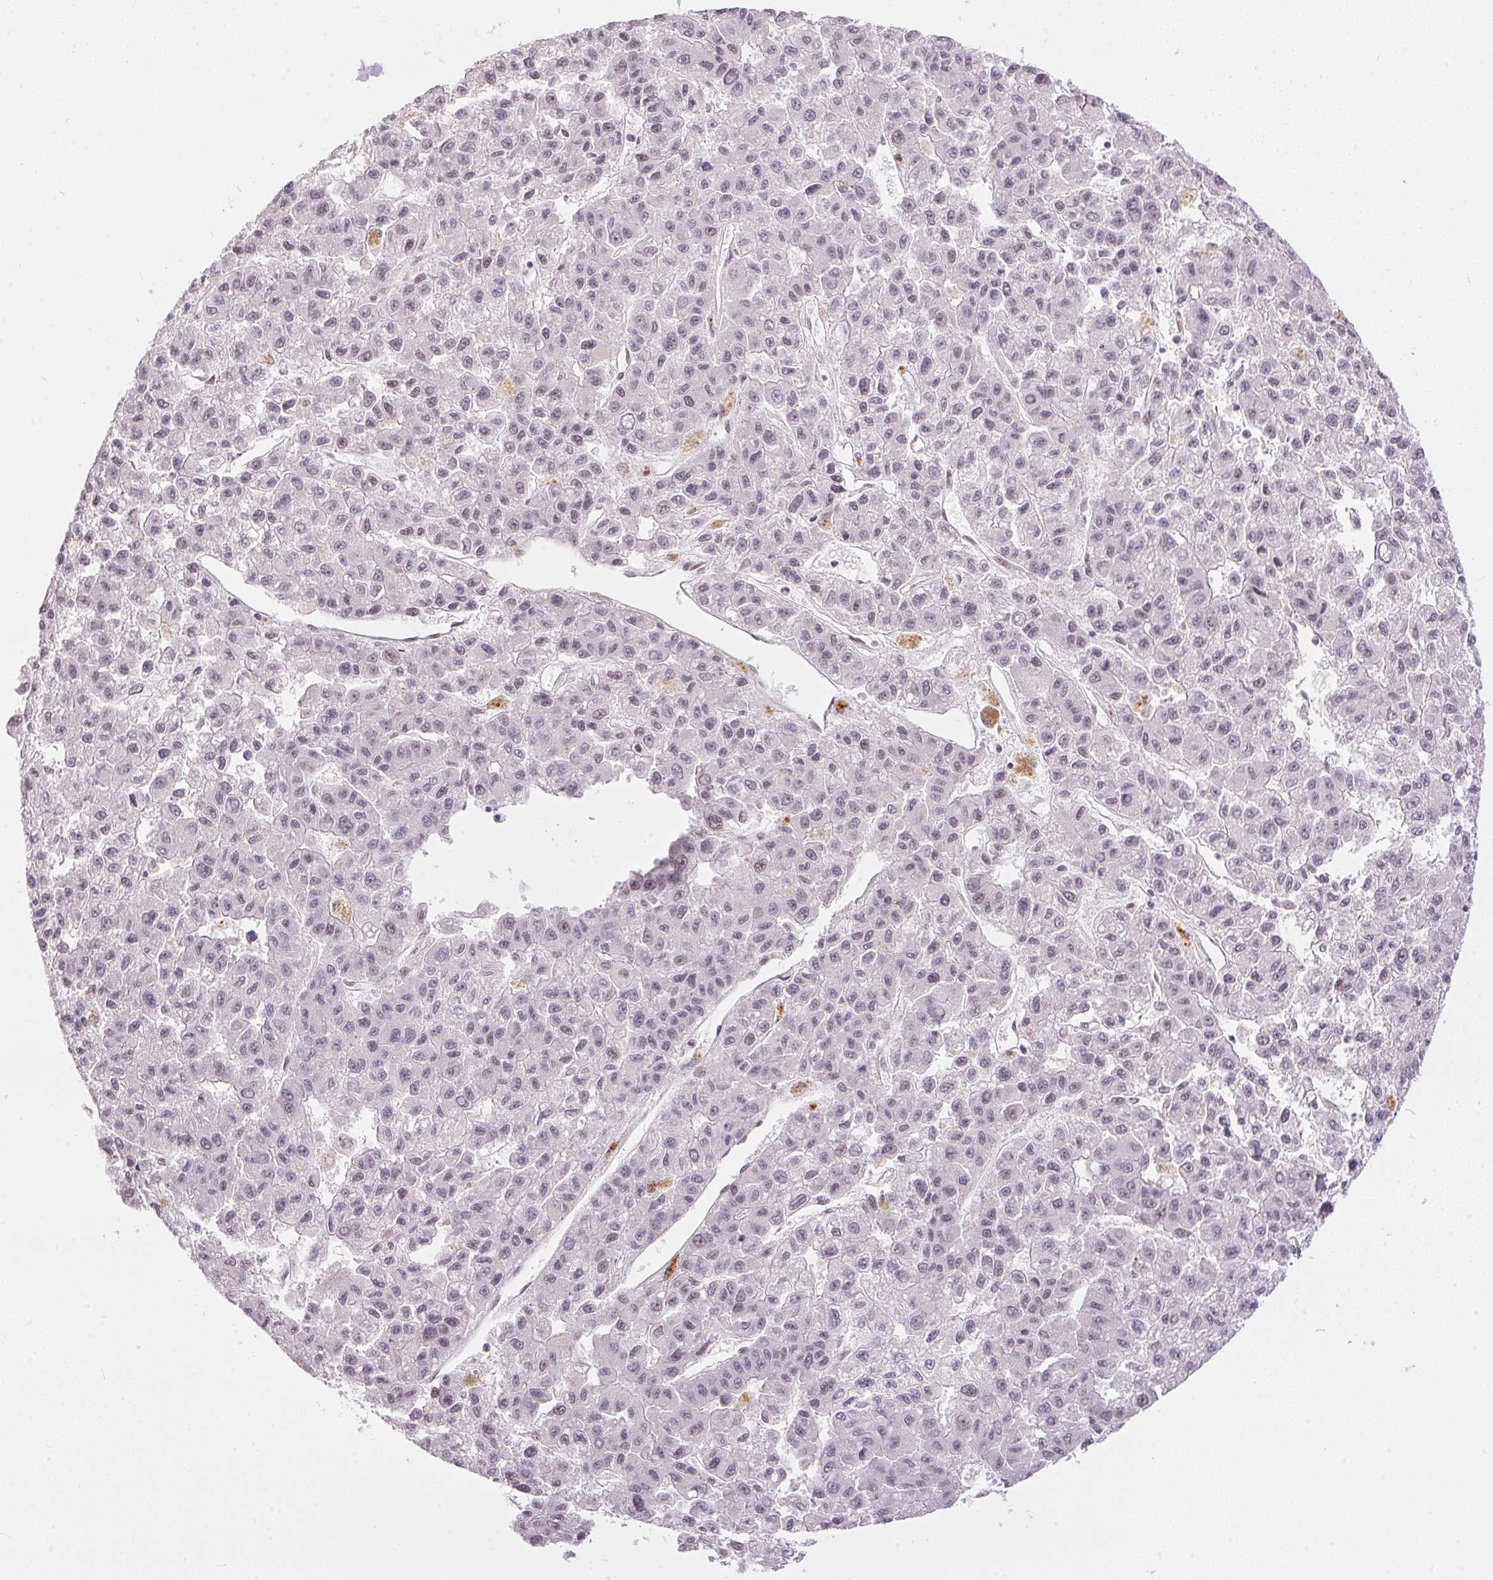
{"staining": {"intensity": "negative", "quantity": "none", "location": "none"}, "tissue": "liver cancer", "cell_type": "Tumor cells", "image_type": "cancer", "snomed": [{"axis": "morphology", "description": "Carcinoma, Hepatocellular, NOS"}, {"axis": "topography", "description": "Liver"}], "caption": "The IHC image has no significant positivity in tumor cells of liver cancer (hepatocellular carcinoma) tissue. Nuclei are stained in blue.", "gene": "NFE2L1", "patient": {"sex": "male", "age": 70}}